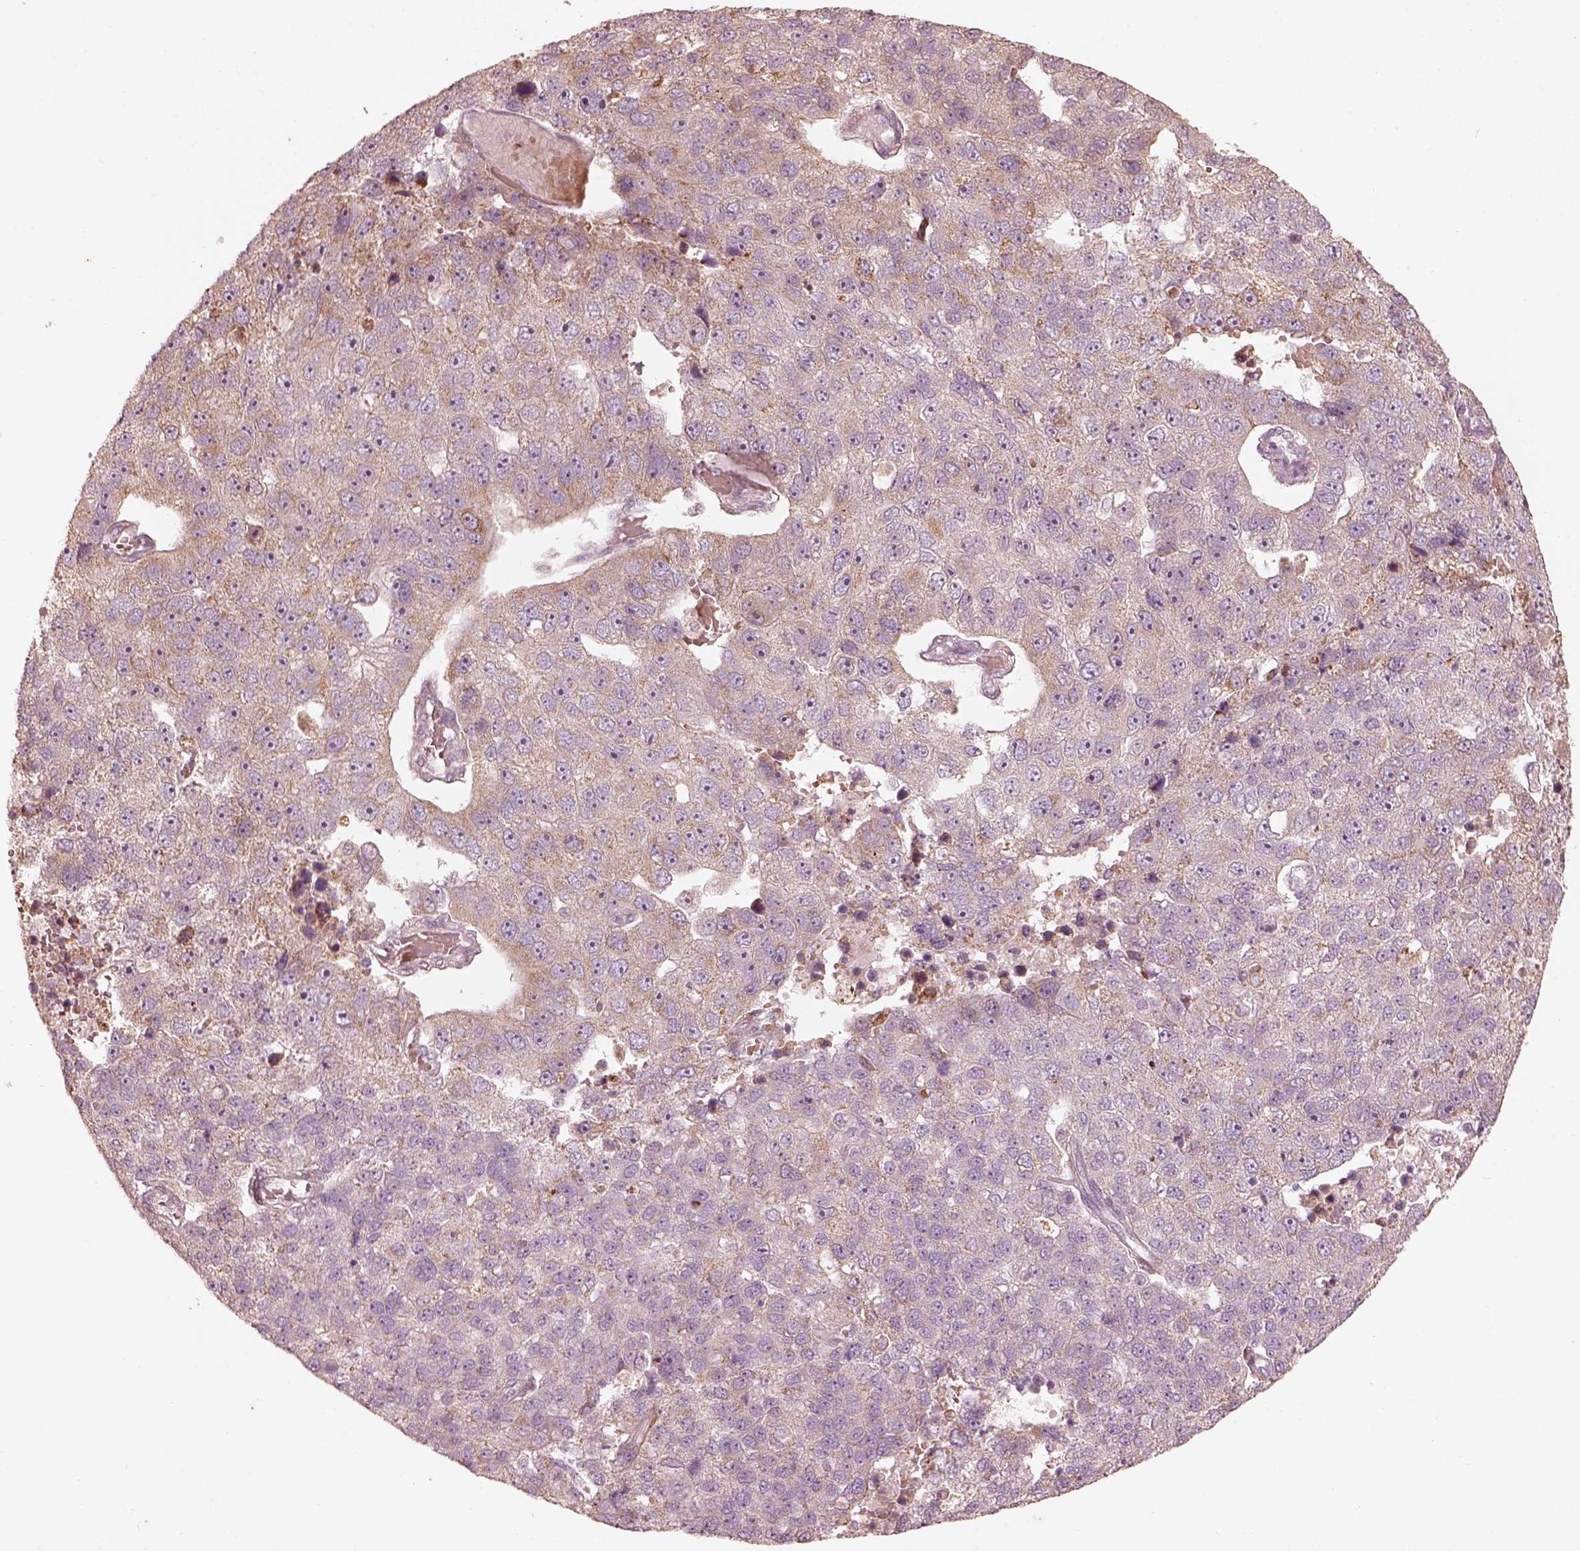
{"staining": {"intensity": "moderate", "quantity": "<25%", "location": "cytoplasmic/membranous"}, "tissue": "pancreatic cancer", "cell_type": "Tumor cells", "image_type": "cancer", "snomed": [{"axis": "morphology", "description": "Adenocarcinoma, NOS"}, {"axis": "topography", "description": "Pancreas"}], "caption": "A histopathology image showing moderate cytoplasmic/membranous positivity in about <25% of tumor cells in pancreatic cancer, as visualized by brown immunohistochemical staining.", "gene": "WLS", "patient": {"sex": "female", "age": 61}}